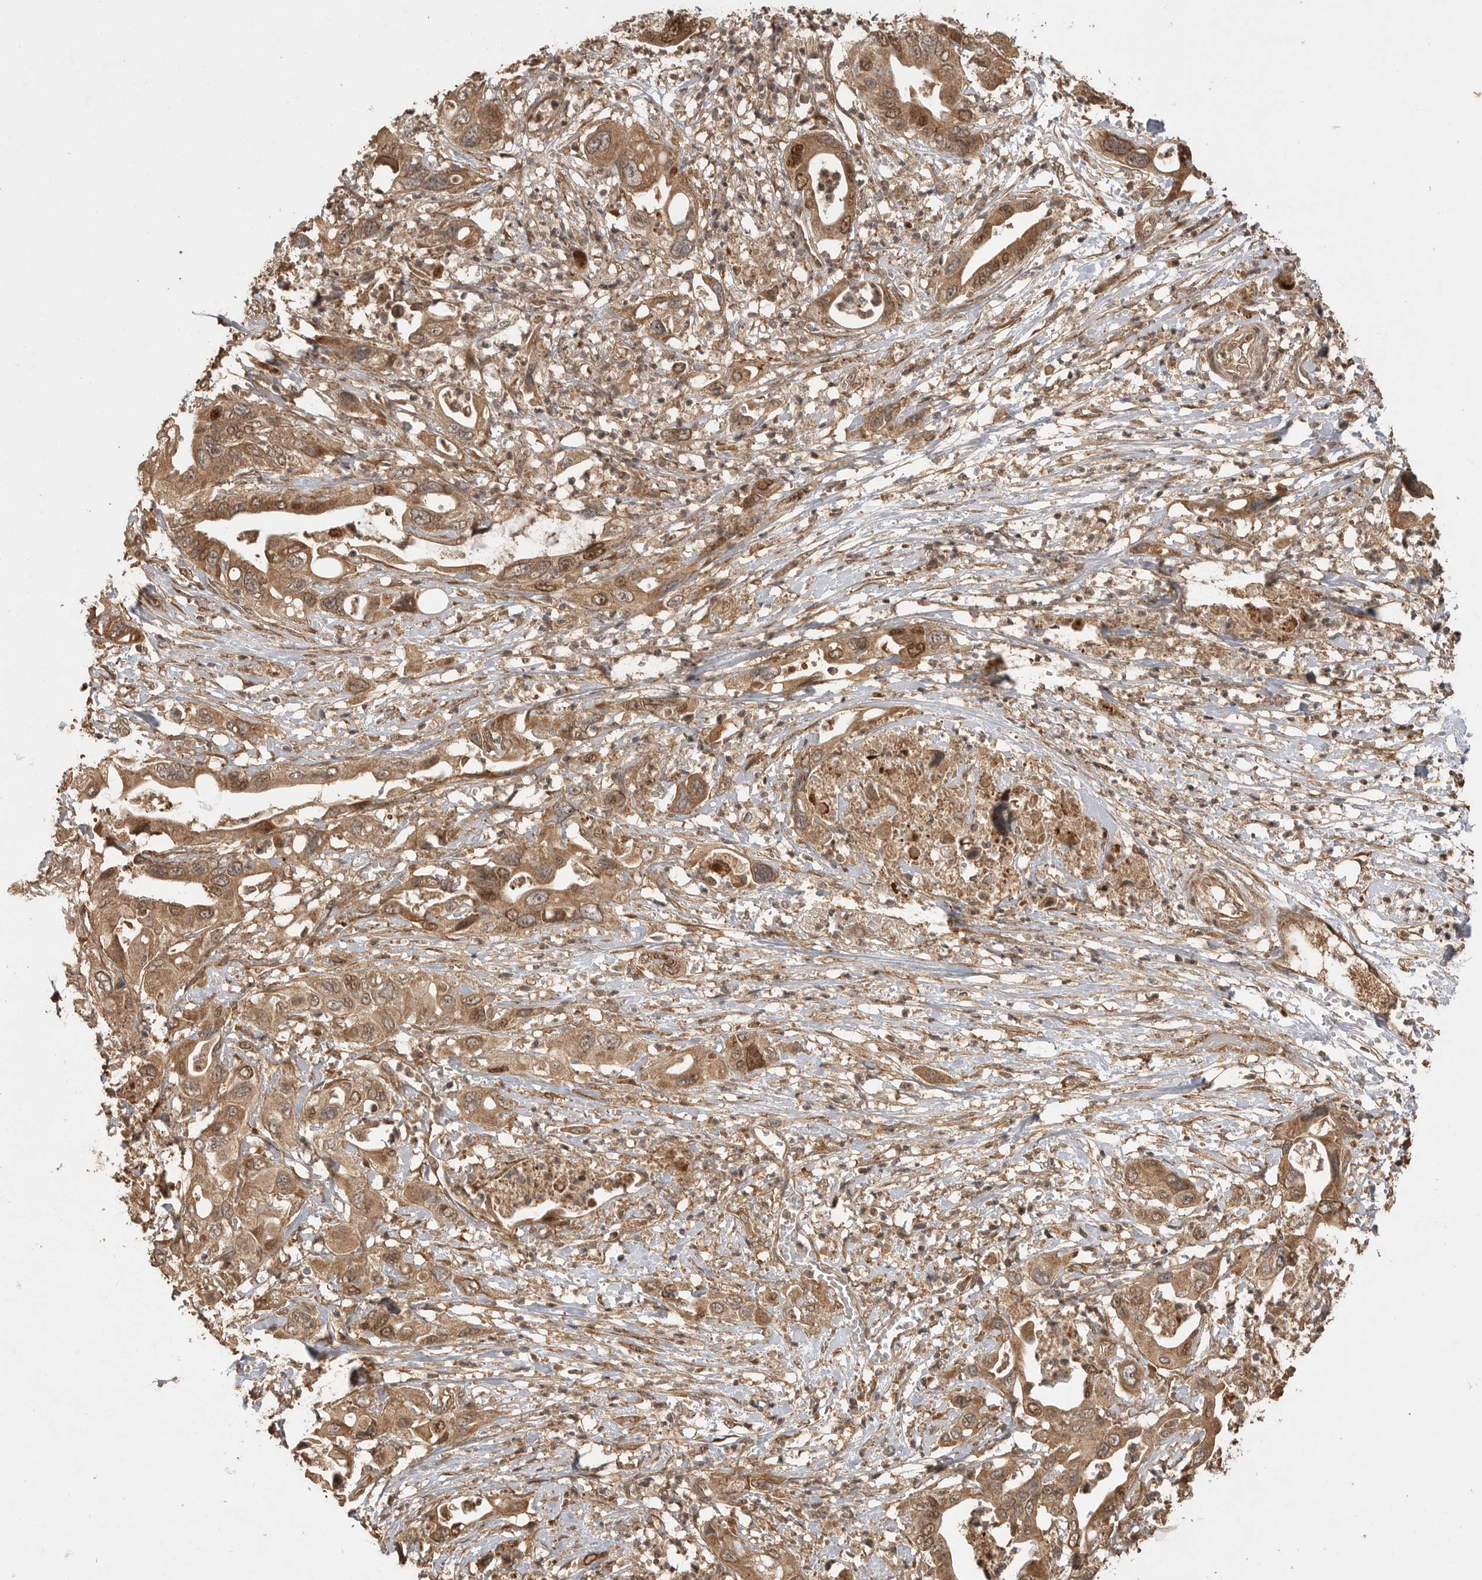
{"staining": {"intensity": "moderate", "quantity": ">75%", "location": "cytoplasmic/membranous,nuclear"}, "tissue": "pancreatic cancer", "cell_type": "Tumor cells", "image_type": "cancer", "snomed": [{"axis": "morphology", "description": "Adenocarcinoma, NOS"}, {"axis": "topography", "description": "Pancreas"}], "caption": "This is an image of immunohistochemistry (IHC) staining of adenocarcinoma (pancreatic), which shows moderate expression in the cytoplasmic/membranous and nuclear of tumor cells.", "gene": "BOC", "patient": {"sex": "male", "age": 66}}